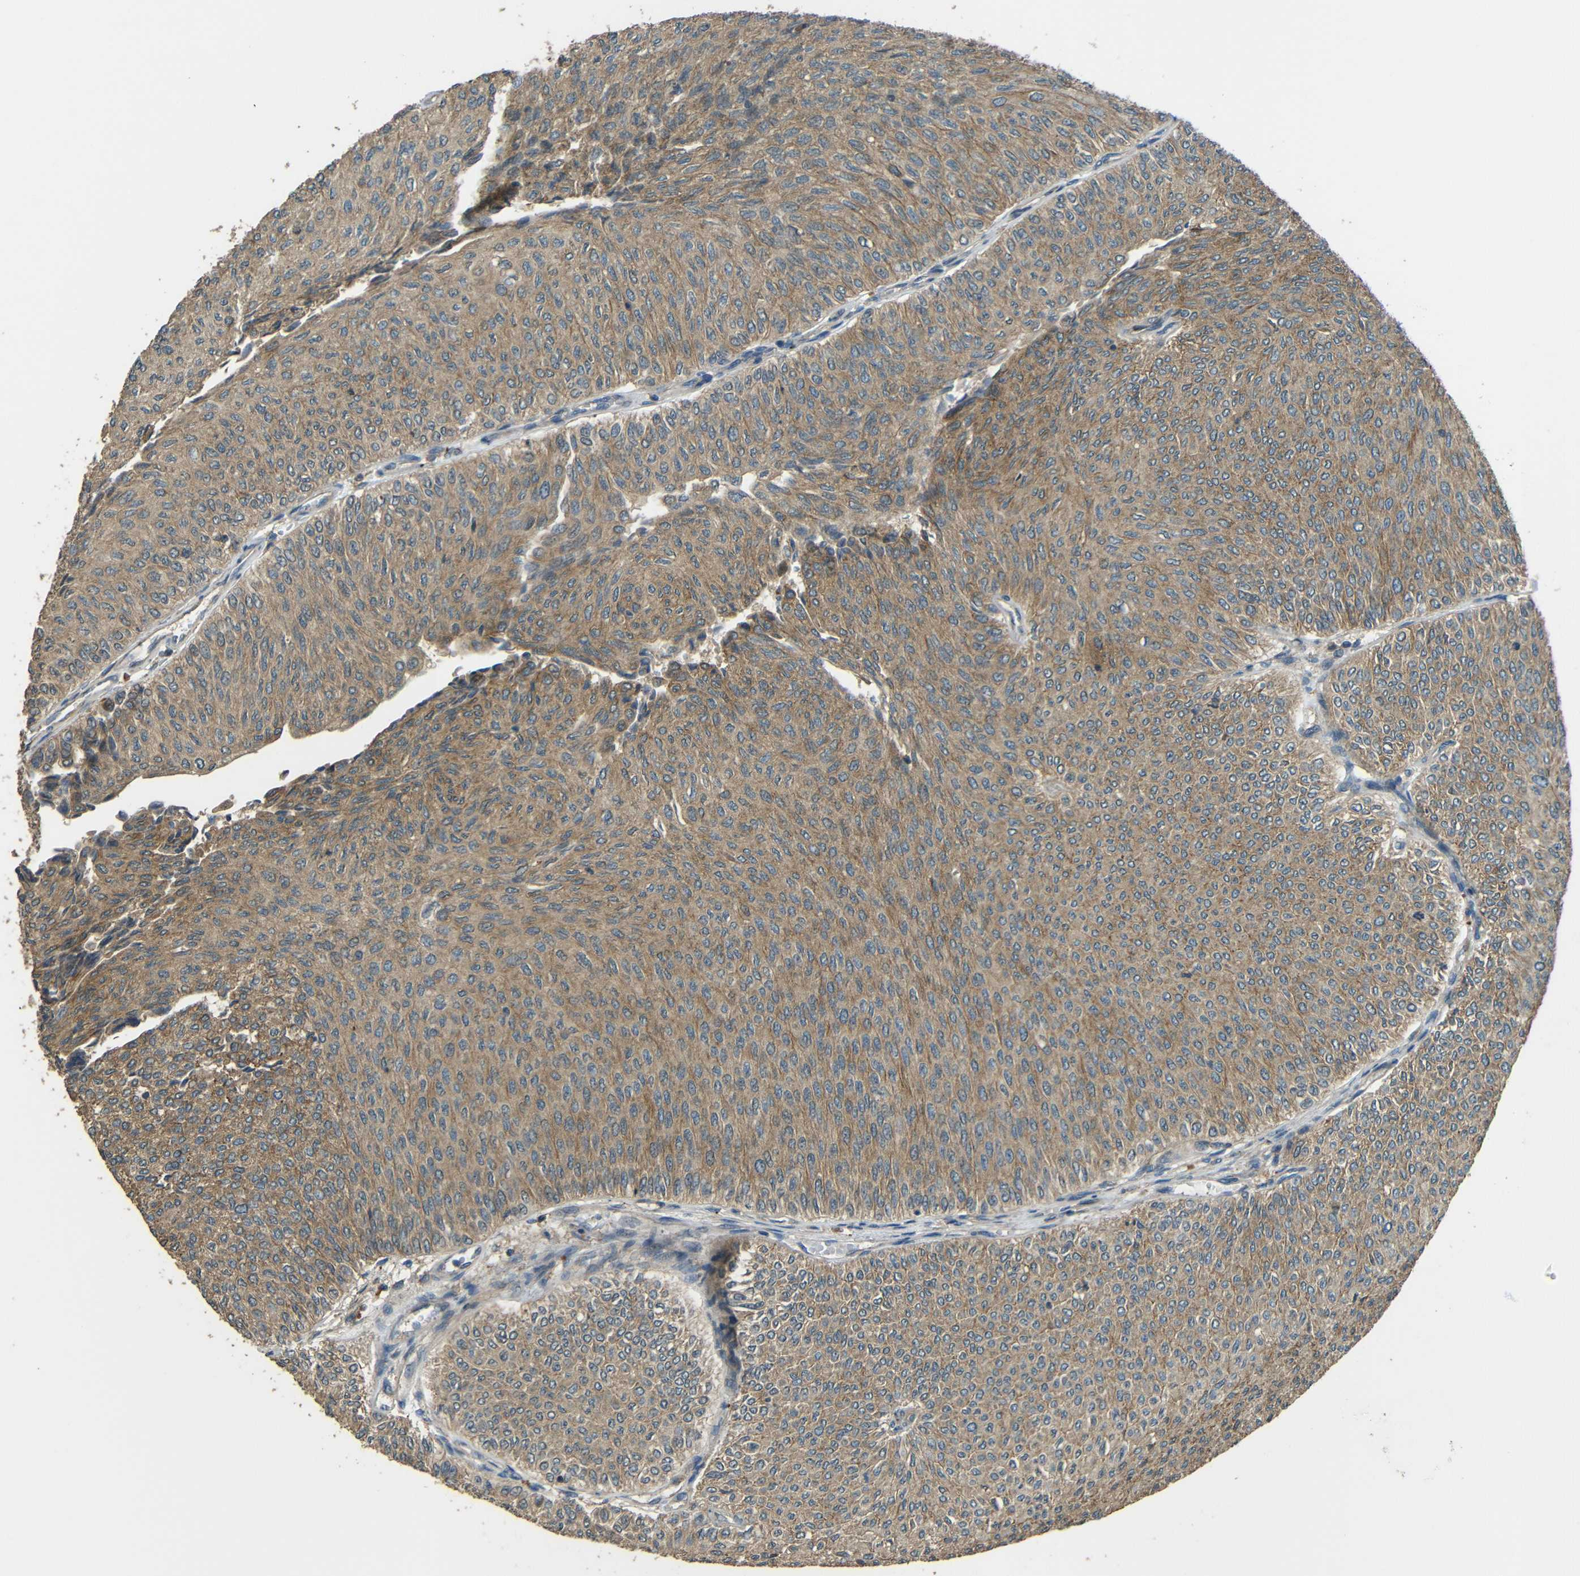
{"staining": {"intensity": "moderate", "quantity": ">75%", "location": "cytoplasmic/membranous"}, "tissue": "urothelial cancer", "cell_type": "Tumor cells", "image_type": "cancer", "snomed": [{"axis": "morphology", "description": "Urothelial carcinoma, Low grade"}, {"axis": "topography", "description": "Urinary bladder"}], "caption": "Immunohistochemical staining of urothelial carcinoma (low-grade) demonstrates medium levels of moderate cytoplasmic/membranous staining in approximately >75% of tumor cells.", "gene": "ACACA", "patient": {"sex": "male", "age": 78}}